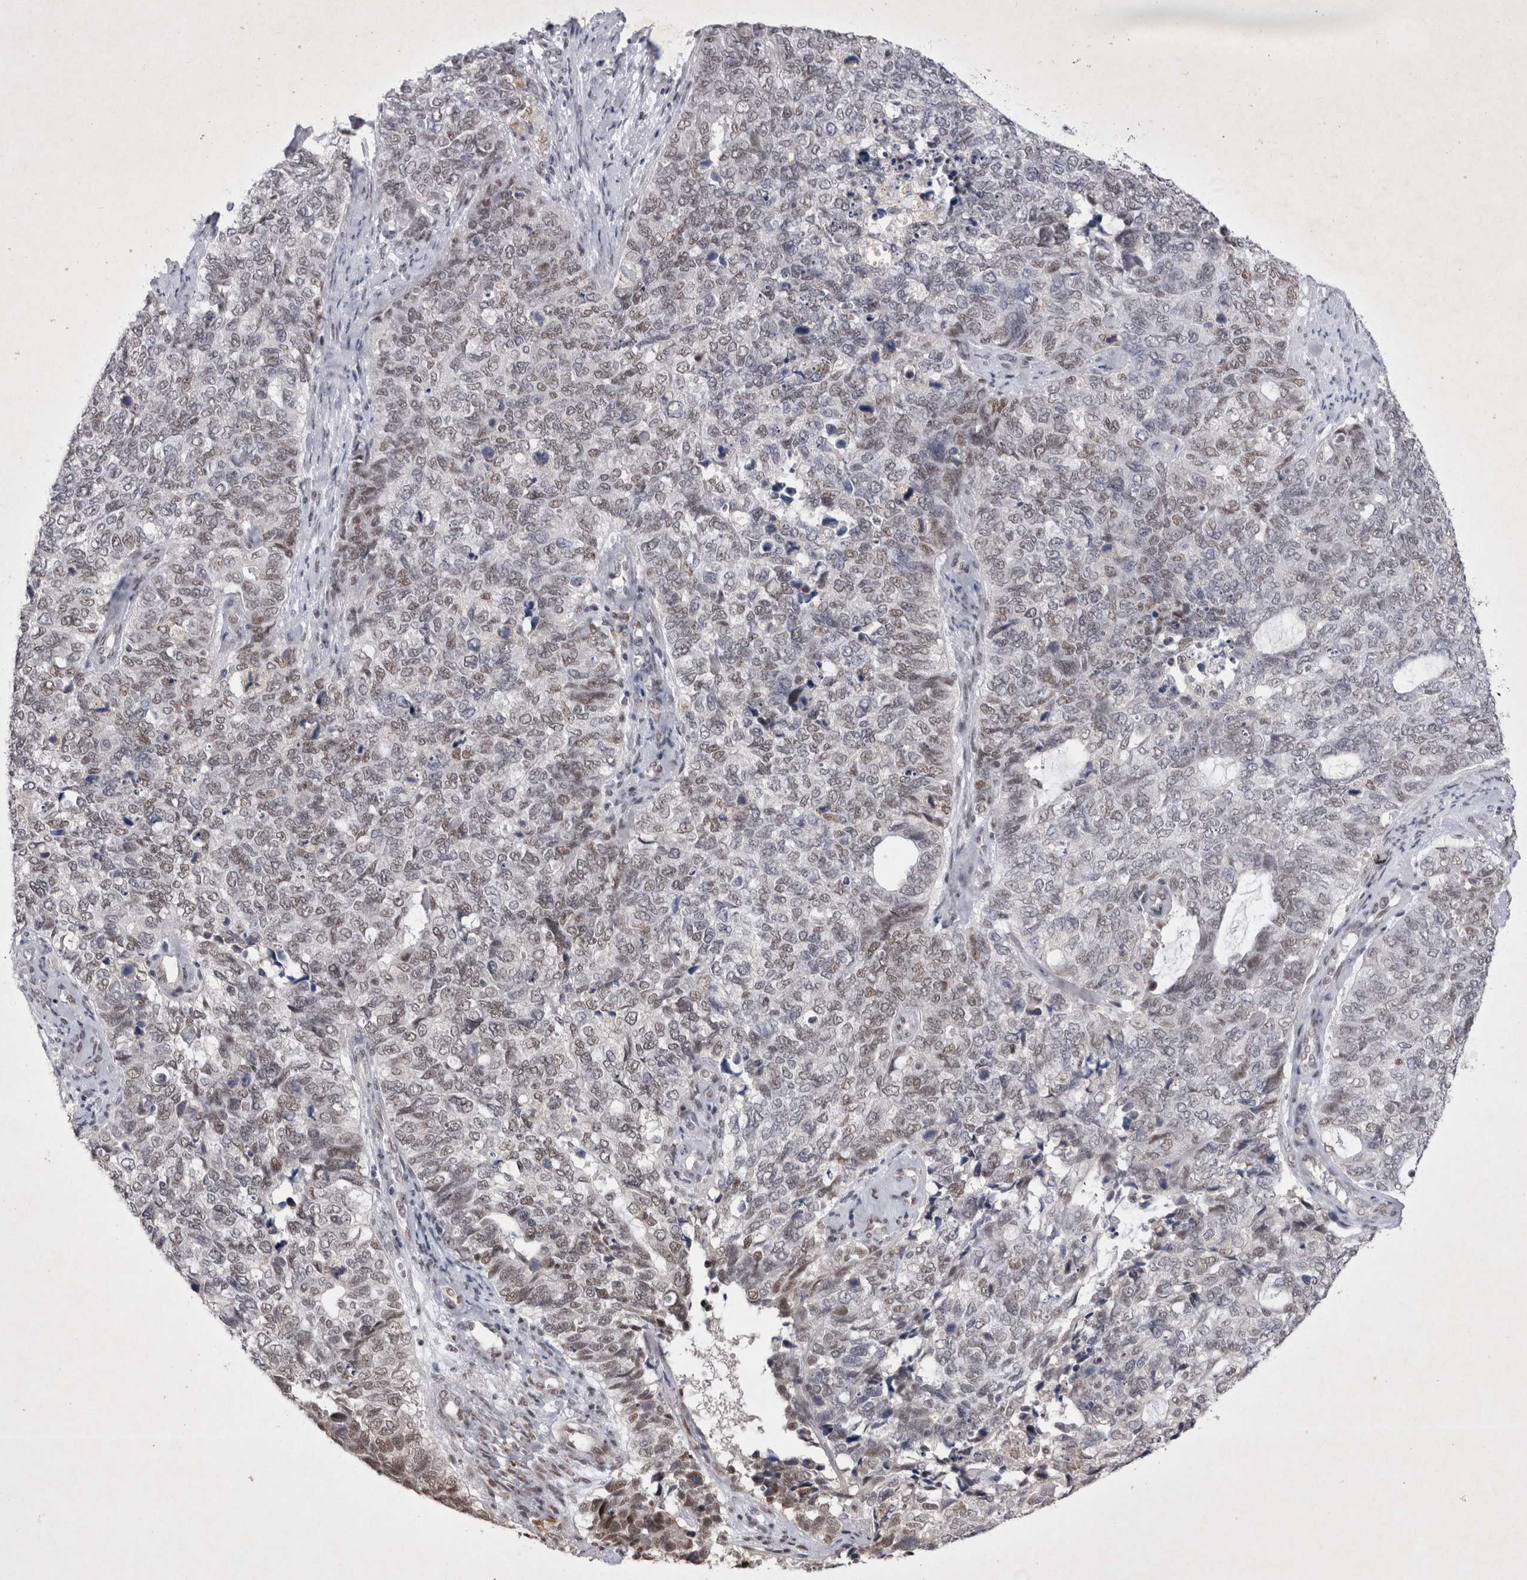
{"staining": {"intensity": "weak", "quantity": "25%-75%", "location": "nuclear"}, "tissue": "cervical cancer", "cell_type": "Tumor cells", "image_type": "cancer", "snomed": [{"axis": "morphology", "description": "Squamous cell carcinoma, NOS"}, {"axis": "topography", "description": "Cervix"}], "caption": "There is low levels of weak nuclear positivity in tumor cells of squamous cell carcinoma (cervical), as demonstrated by immunohistochemical staining (brown color).", "gene": "RBM6", "patient": {"sex": "female", "age": 63}}